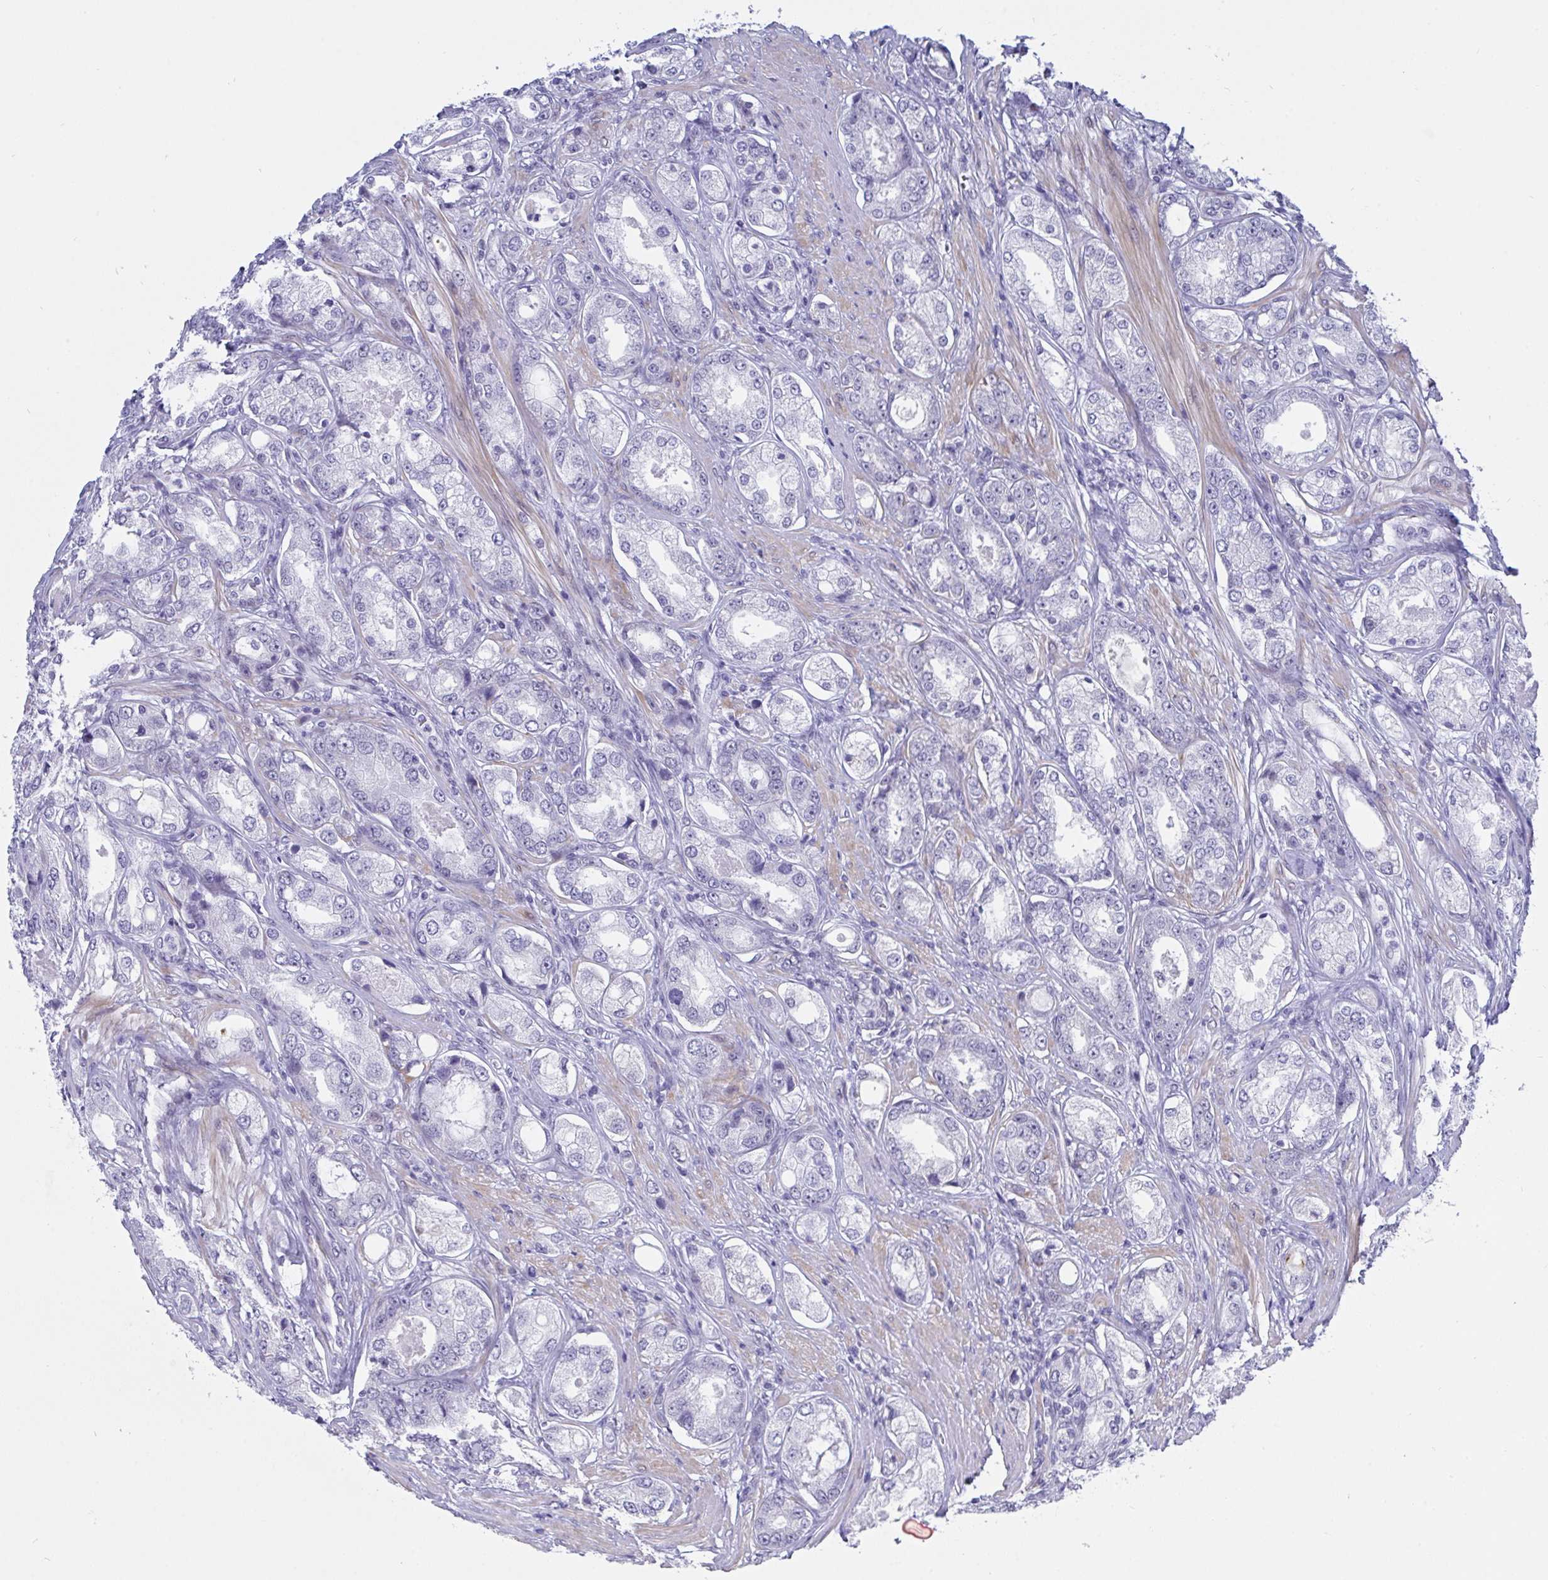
{"staining": {"intensity": "negative", "quantity": "none", "location": "none"}, "tissue": "prostate cancer", "cell_type": "Tumor cells", "image_type": "cancer", "snomed": [{"axis": "morphology", "description": "Adenocarcinoma, Low grade"}, {"axis": "topography", "description": "Prostate"}], "caption": "Tumor cells are negative for brown protein staining in prostate cancer.", "gene": "FBXL22", "patient": {"sex": "male", "age": 68}}